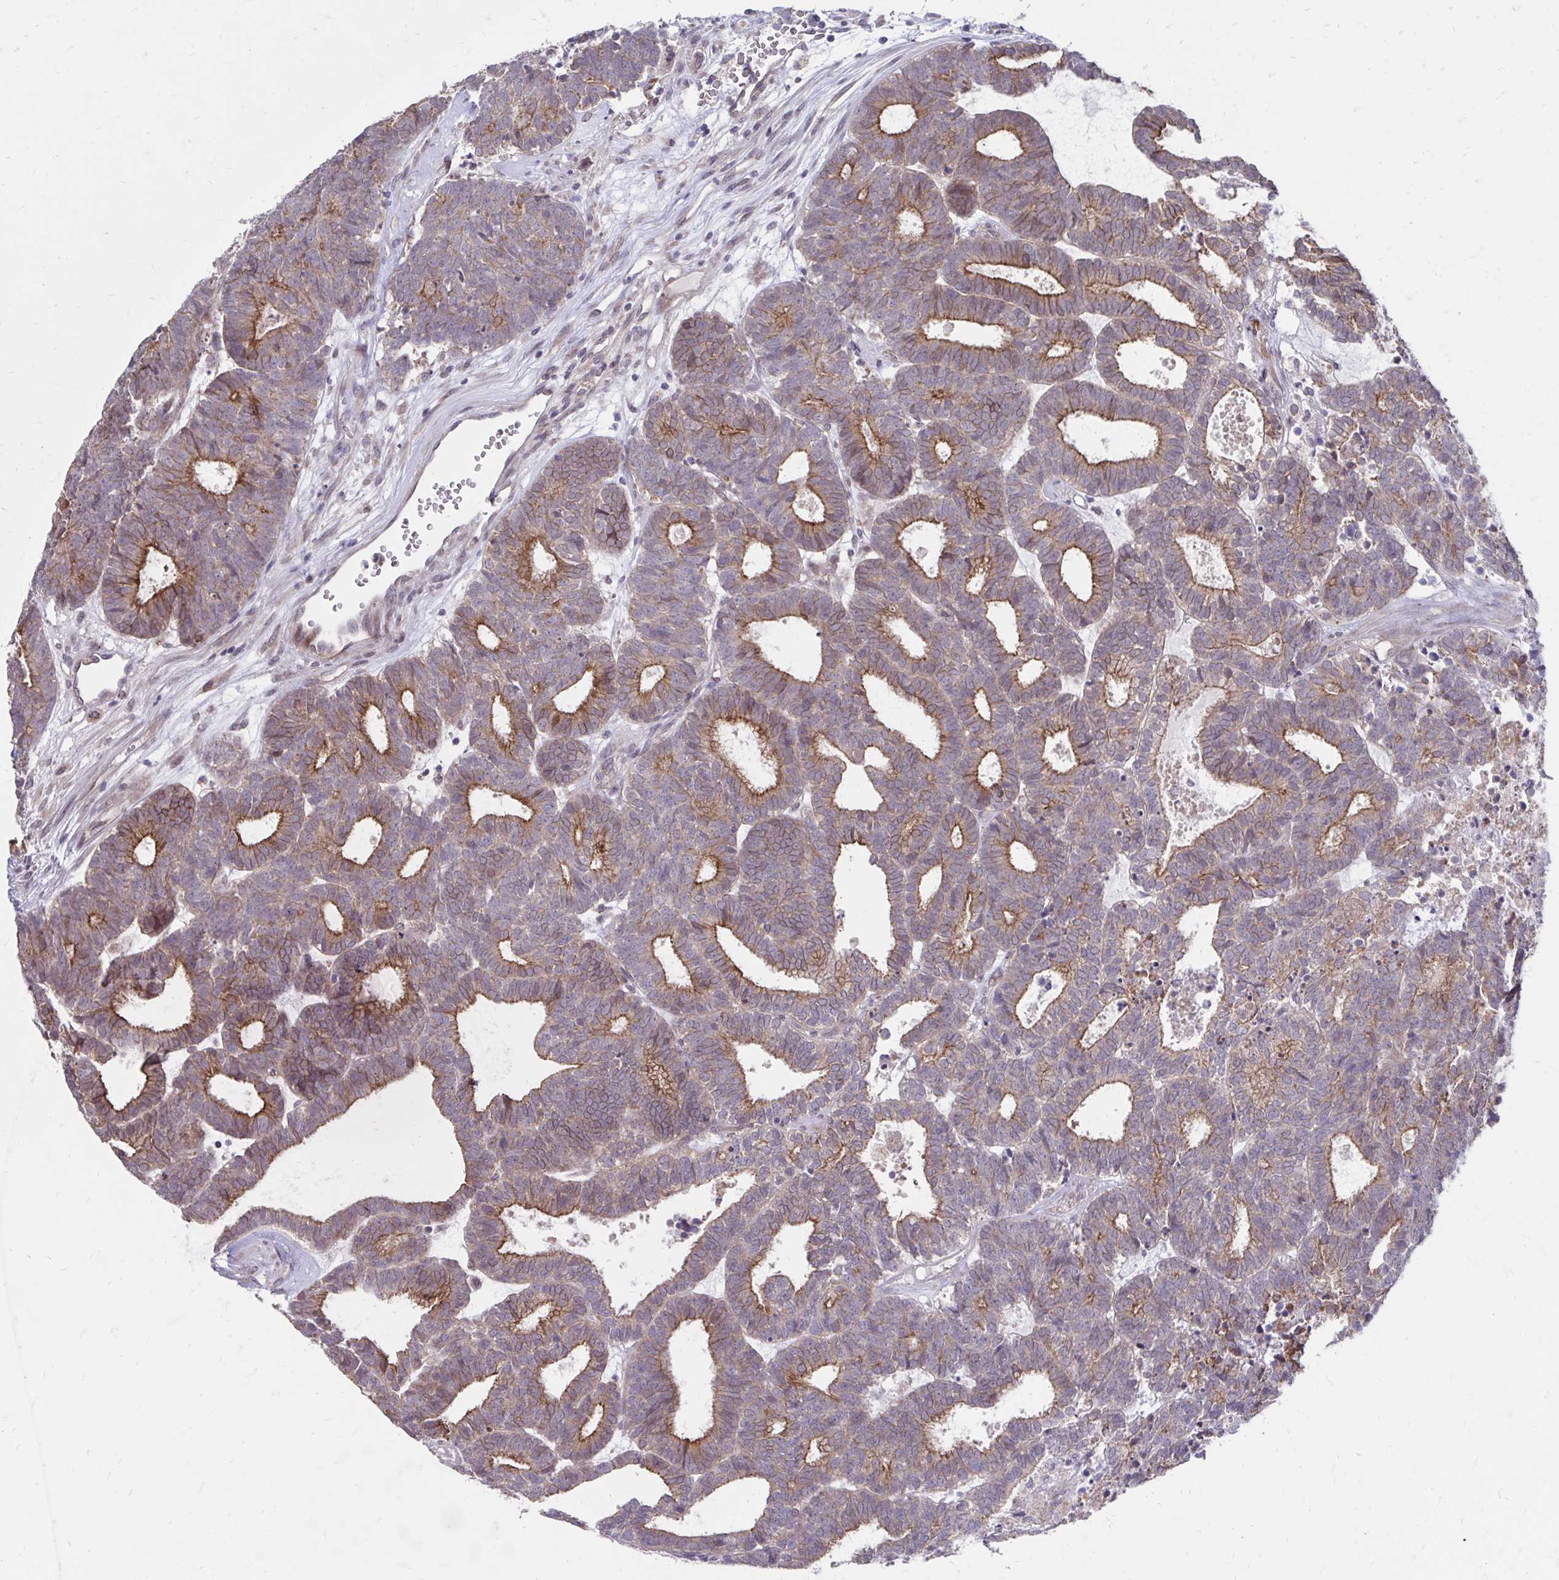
{"staining": {"intensity": "moderate", "quantity": "25%-75%", "location": "cytoplasmic/membranous"}, "tissue": "head and neck cancer", "cell_type": "Tumor cells", "image_type": "cancer", "snomed": [{"axis": "morphology", "description": "Adenocarcinoma, NOS"}, {"axis": "topography", "description": "Head-Neck"}], "caption": "This histopathology image shows immunohistochemistry staining of human head and neck adenocarcinoma, with medium moderate cytoplasmic/membranous staining in approximately 25%-75% of tumor cells.", "gene": "ITPR2", "patient": {"sex": "female", "age": 81}}